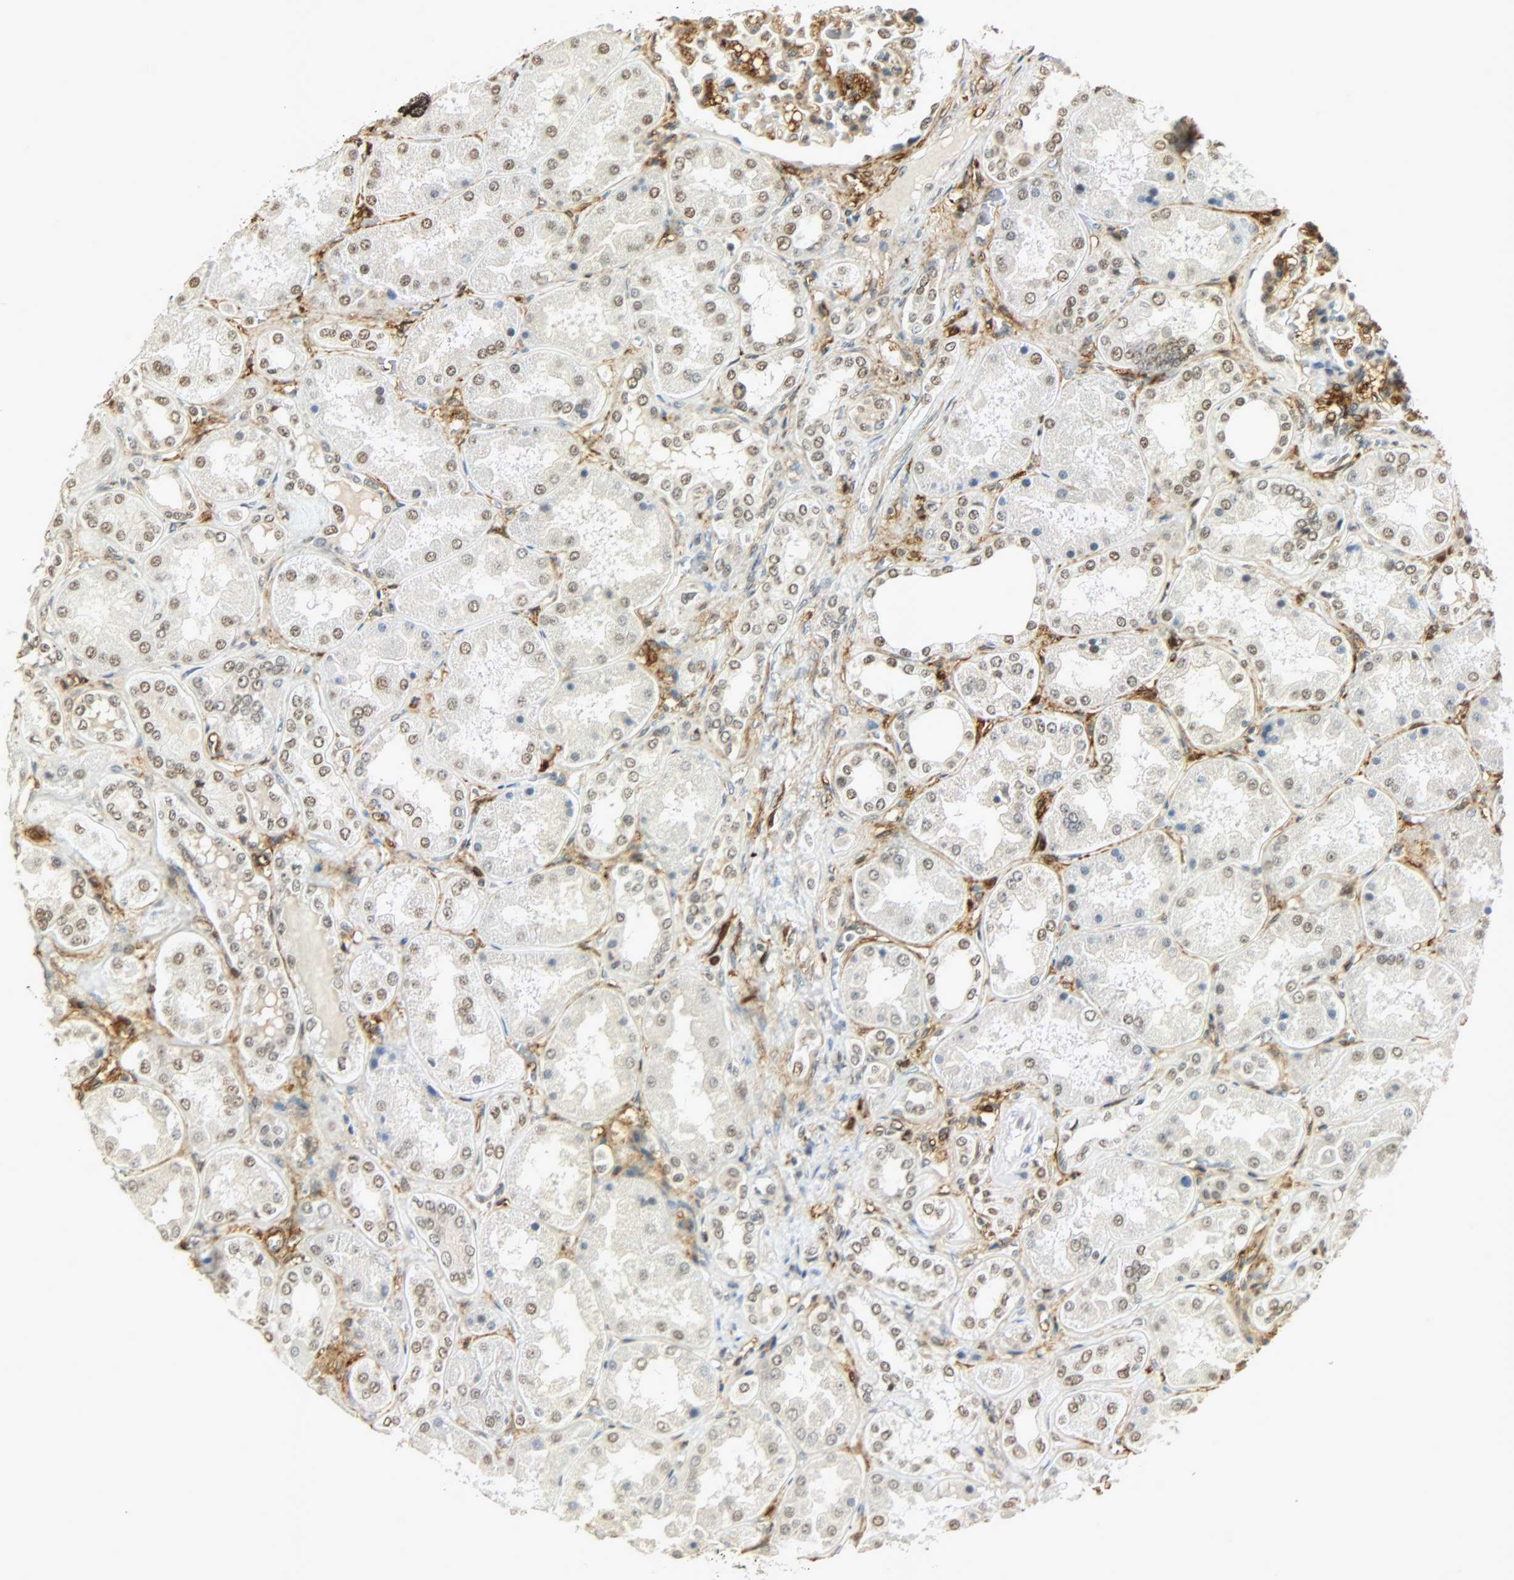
{"staining": {"intensity": "strong", "quantity": "<25%", "location": "cytoplasmic/membranous"}, "tissue": "kidney", "cell_type": "Cells in glomeruli", "image_type": "normal", "snomed": [{"axis": "morphology", "description": "Normal tissue, NOS"}, {"axis": "topography", "description": "Kidney"}], "caption": "An immunohistochemistry (IHC) image of unremarkable tissue is shown. Protein staining in brown shows strong cytoplasmic/membranous positivity in kidney within cells in glomeruli.", "gene": "NGFR", "patient": {"sex": "female", "age": 56}}